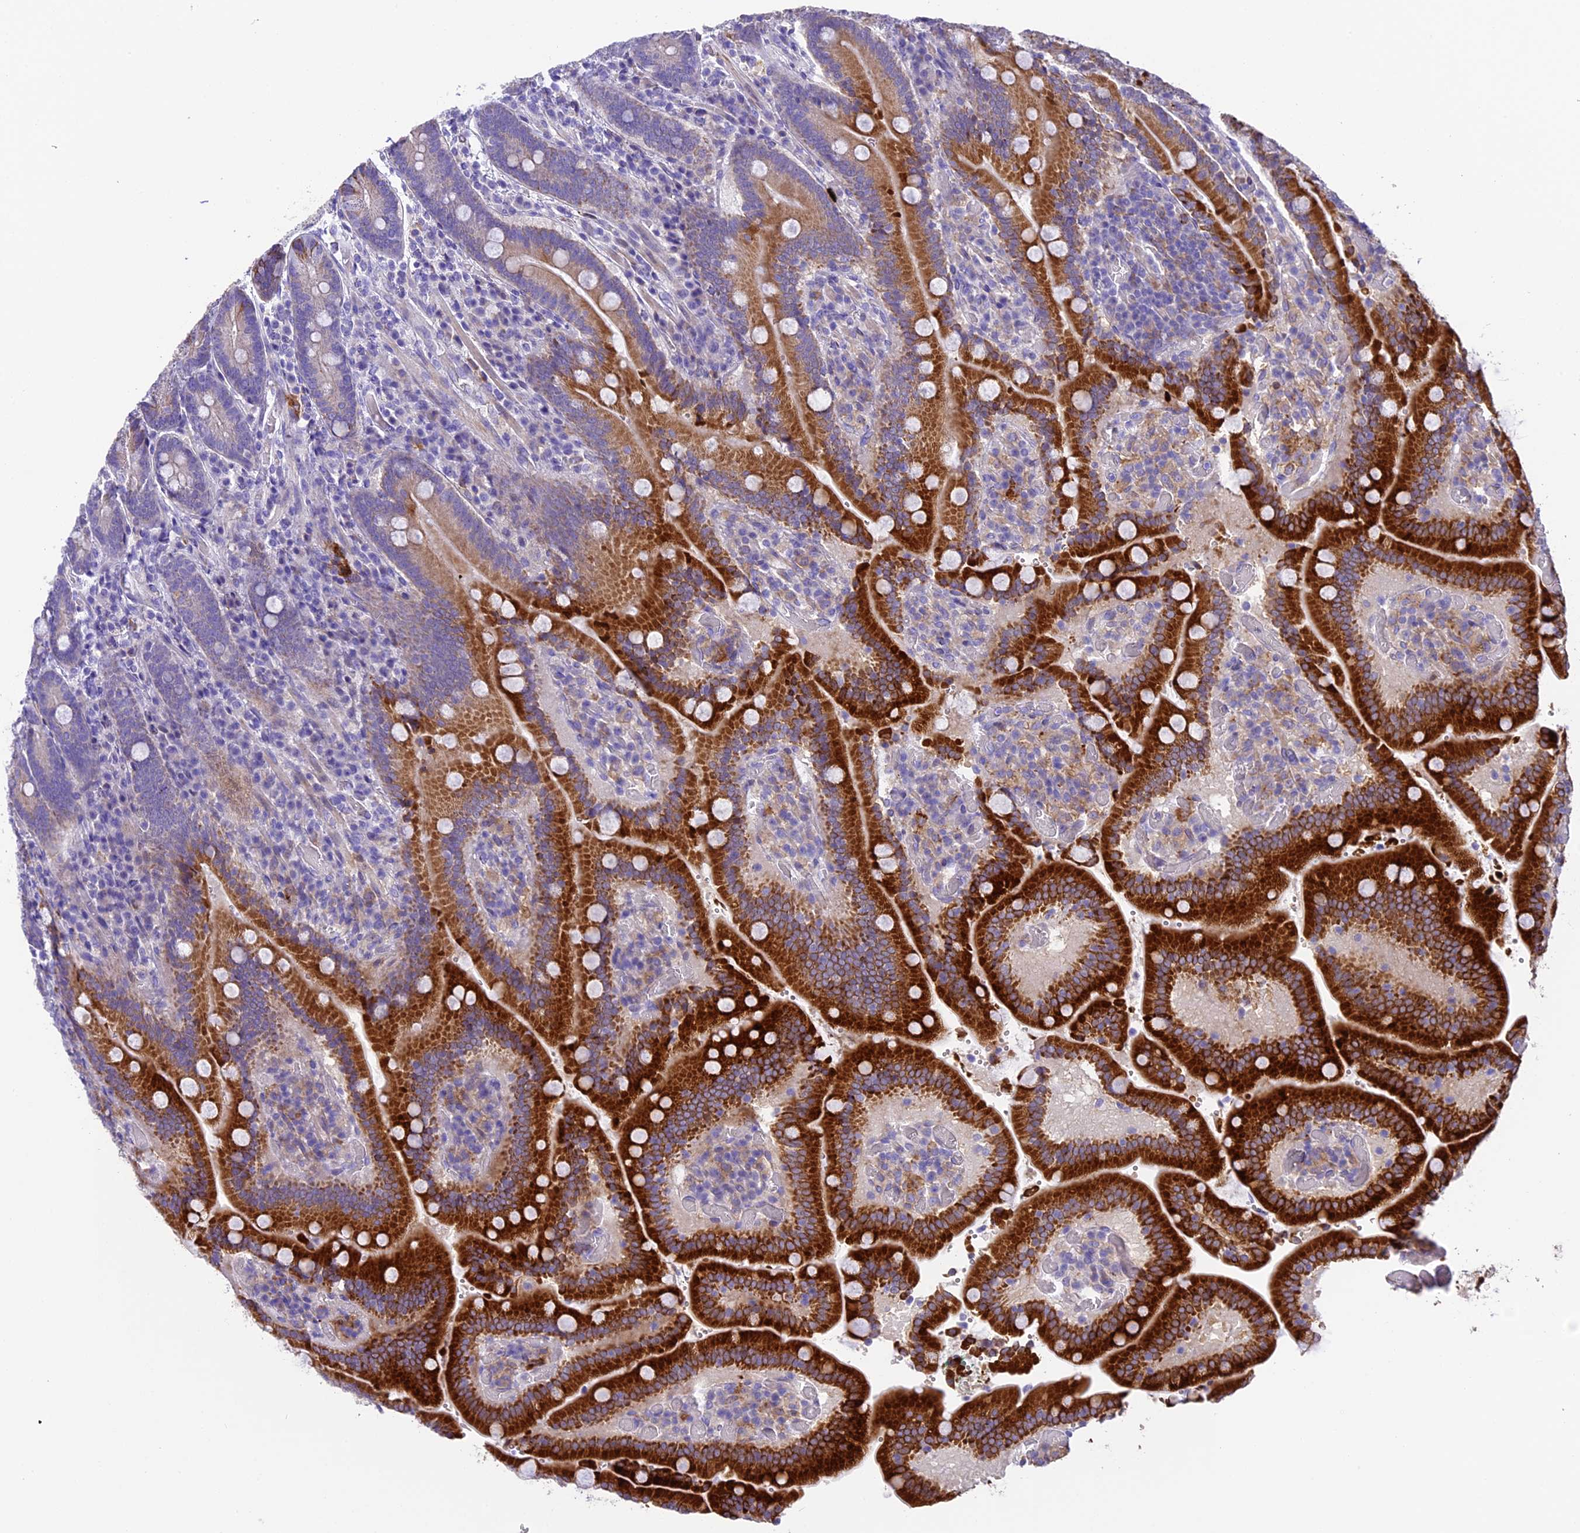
{"staining": {"intensity": "strong", "quantity": ">75%", "location": "cytoplasmic/membranous"}, "tissue": "duodenum", "cell_type": "Glandular cells", "image_type": "normal", "snomed": [{"axis": "morphology", "description": "Normal tissue, NOS"}, {"axis": "topography", "description": "Duodenum"}], "caption": "An image showing strong cytoplasmic/membranous positivity in approximately >75% of glandular cells in unremarkable duodenum, as visualized by brown immunohistochemical staining.", "gene": "NOD2", "patient": {"sex": "female", "age": 62}}